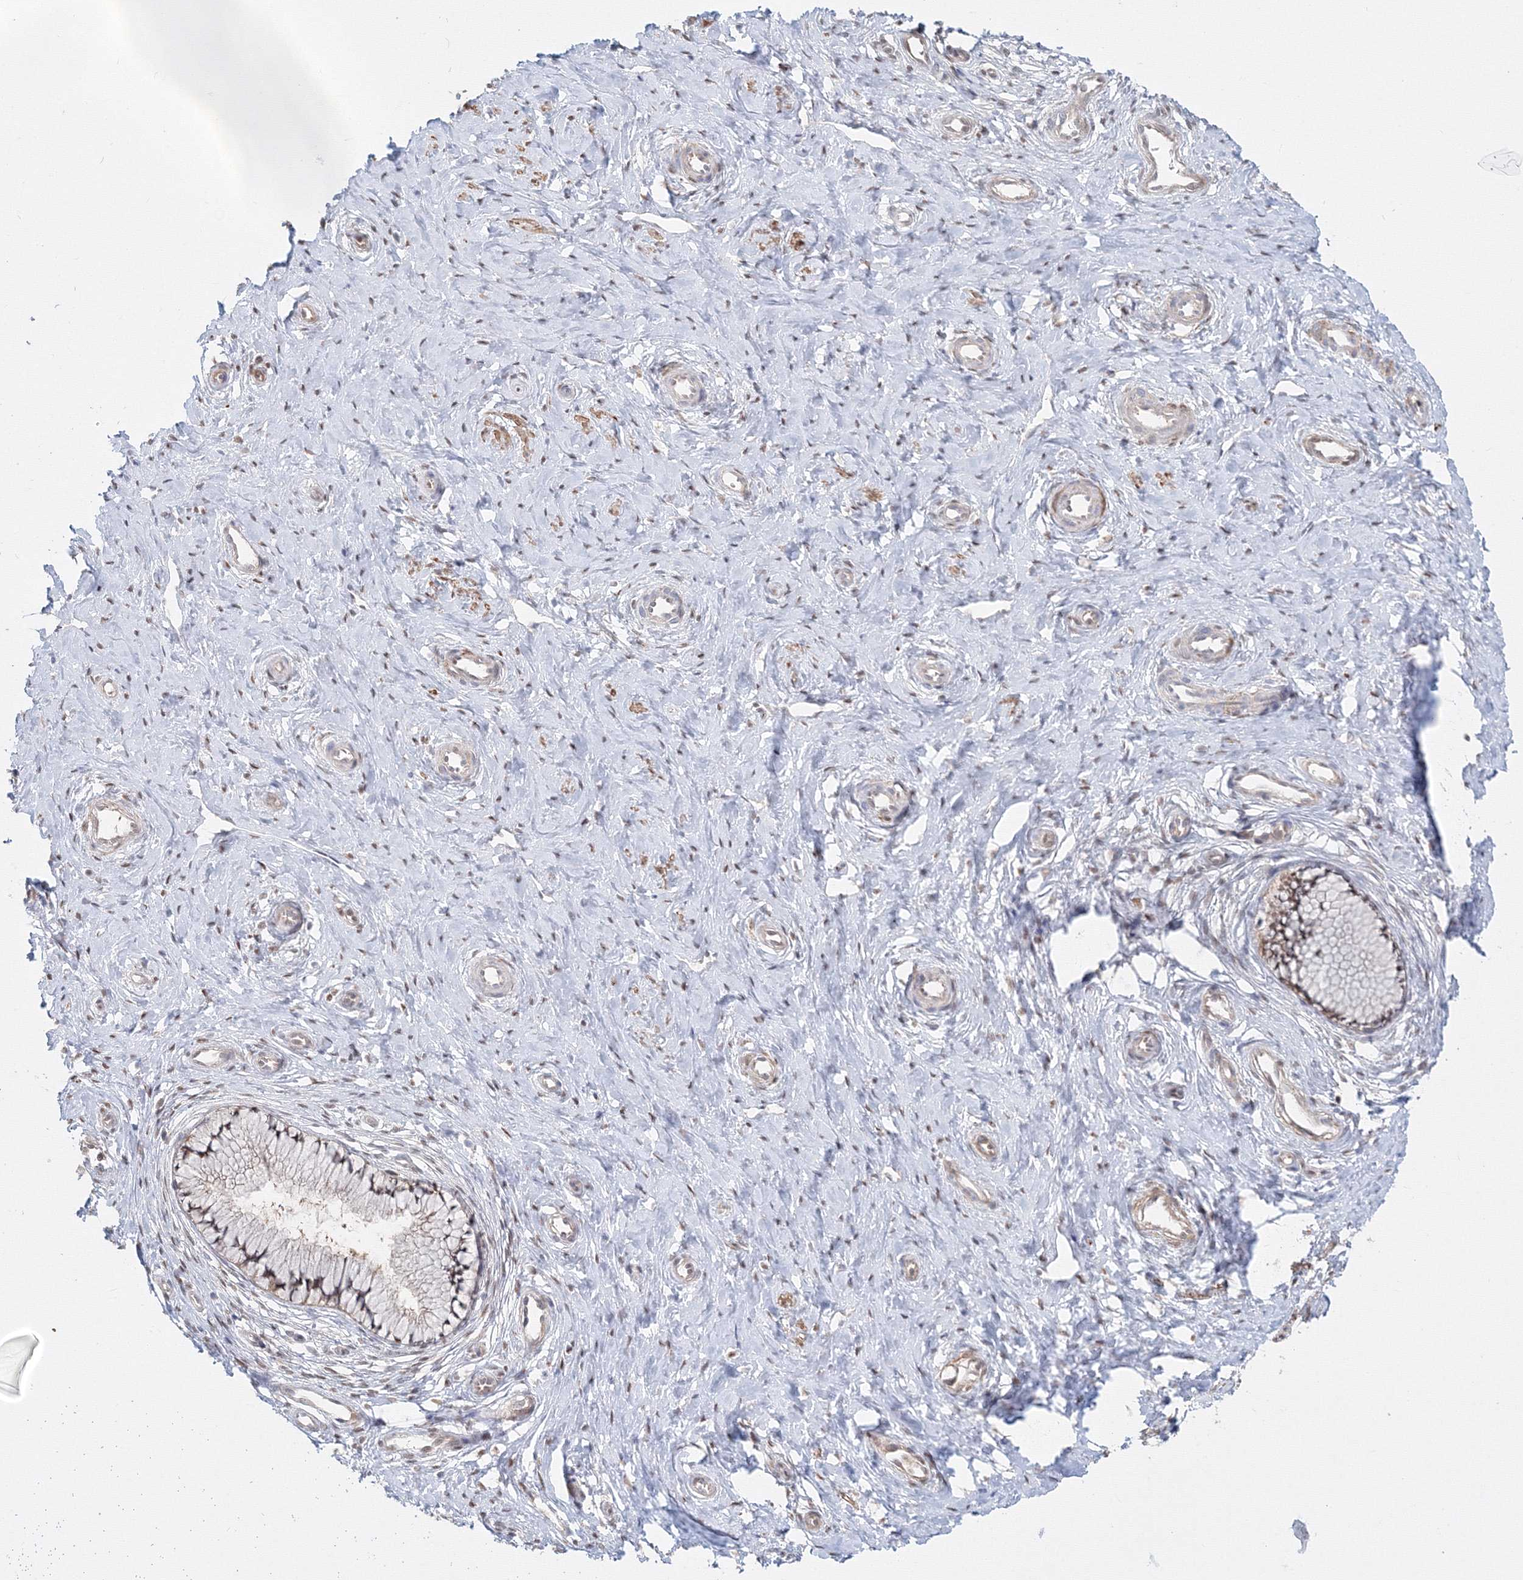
{"staining": {"intensity": "weak", "quantity": "25%-75%", "location": "cytoplasmic/membranous,nuclear"}, "tissue": "cervix", "cell_type": "Glandular cells", "image_type": "normal", "snomed": [{"axis": "morphology", "description": "Normal tissue, NOS"}, {"axis": "topography", "description": "Cervix"}], "caption": "The immunohistochemical stain labels weak cytoplasmic/membranous,nuclear staining in glandular cells of normal cervix. (DAB (3,3'-diaminobenzidine) IHC with brightfield microscopy, high magnification).", "gene": "ARHGAP21", "patient": {"sex": "female", "age": 36}}